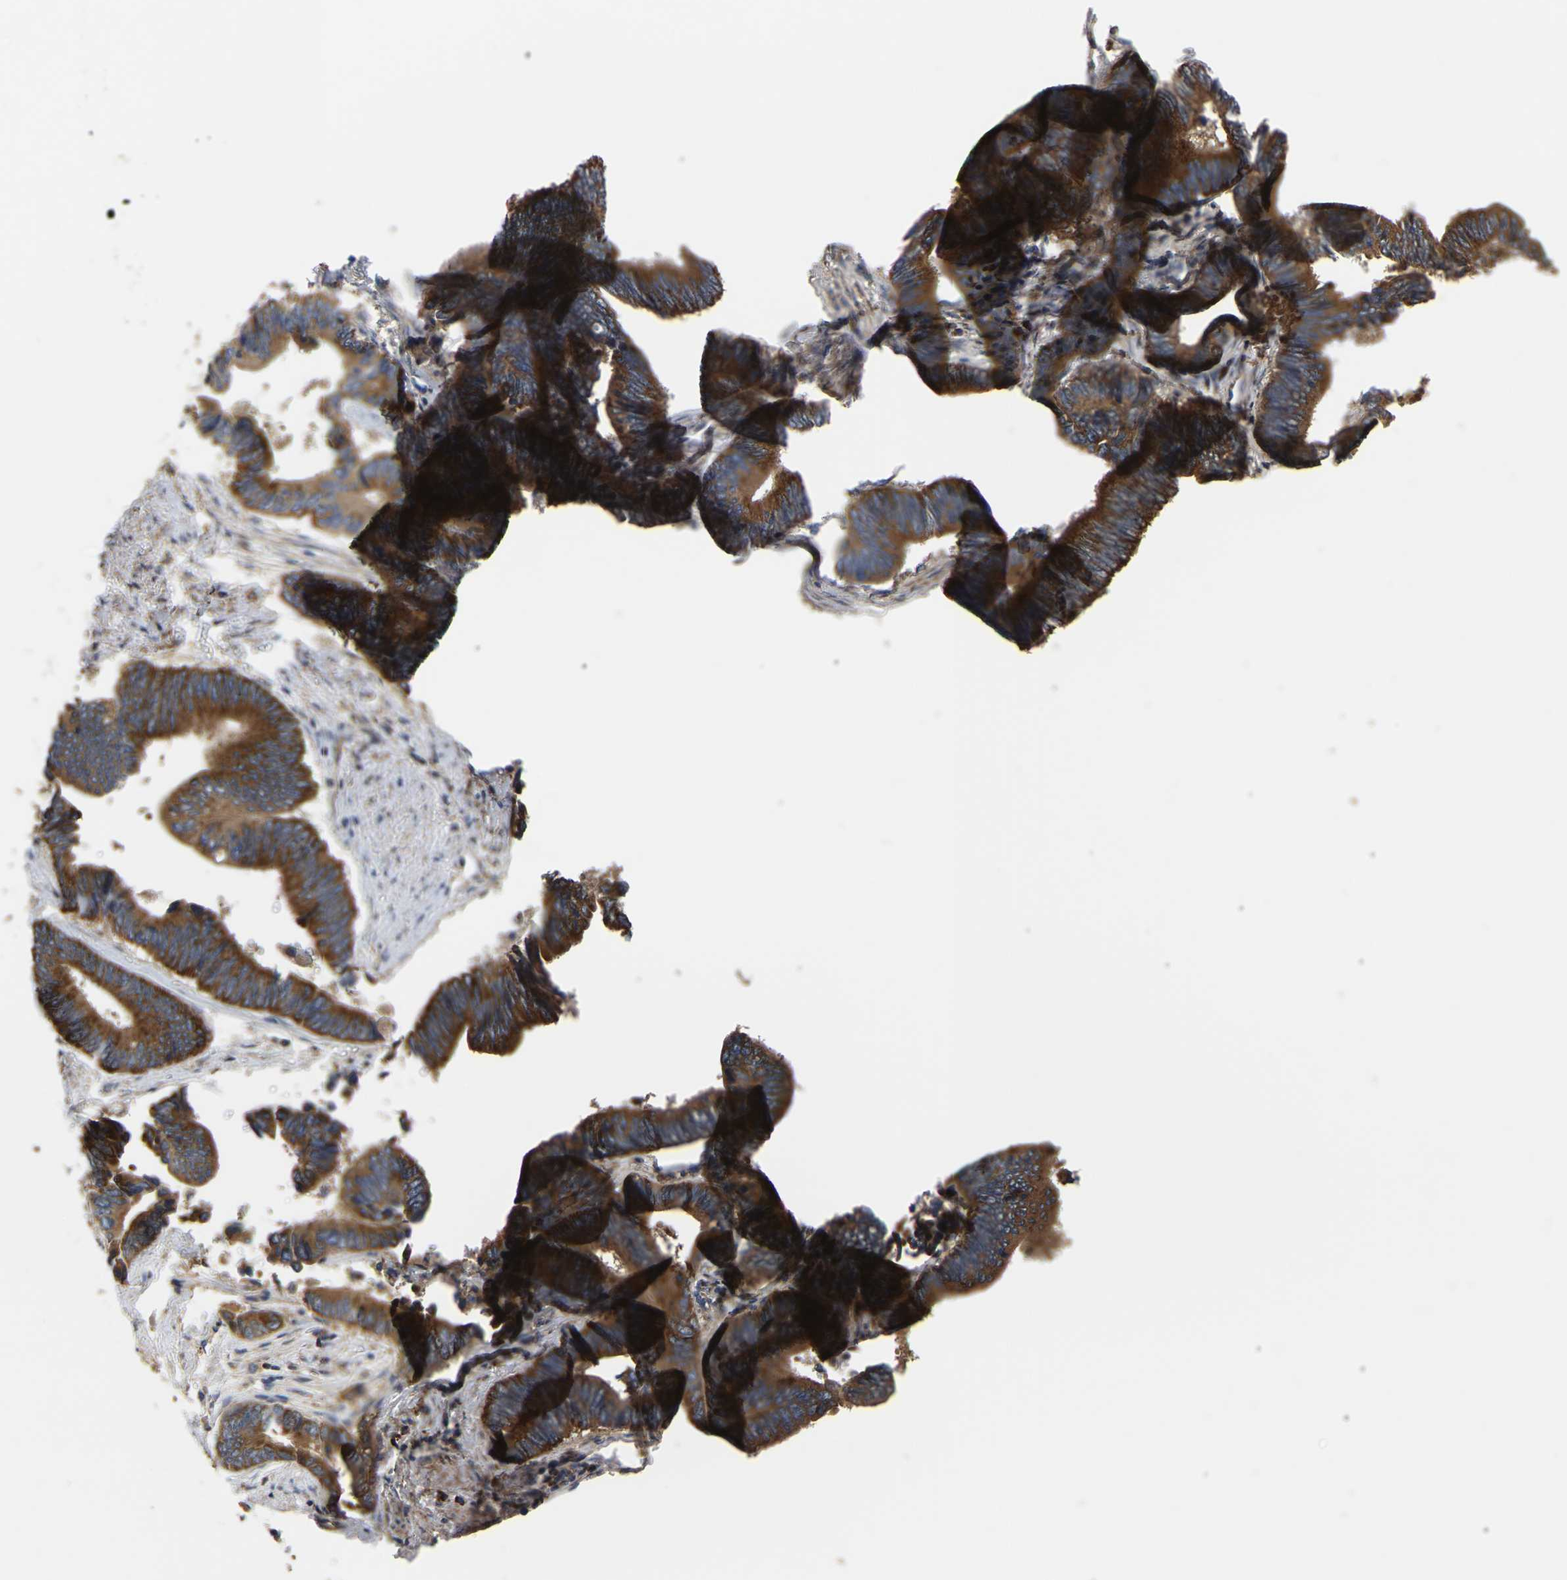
{"staining": {"intensity": "moderate", "quantity": ">75%", "location": "cytoplasmic/membranous"}, "tissue": "pancreatic cancer", "cell_type": "Tumor cells", "image_type": "cancer", "snomed": [{"axis": "morphology", "description": "Adenocarcinoma, NOS"}, {"axis": "topography", "description": "Pancreas"}], "caption": "This is an image of immunohistochemistry staining of adenocarcinoma (pancreatic), which shows moderate staining in the cytoplasmic/membranous of tumor cells.", "gene": "GCC1", "patient": {"sex": "female", "age": 70}}